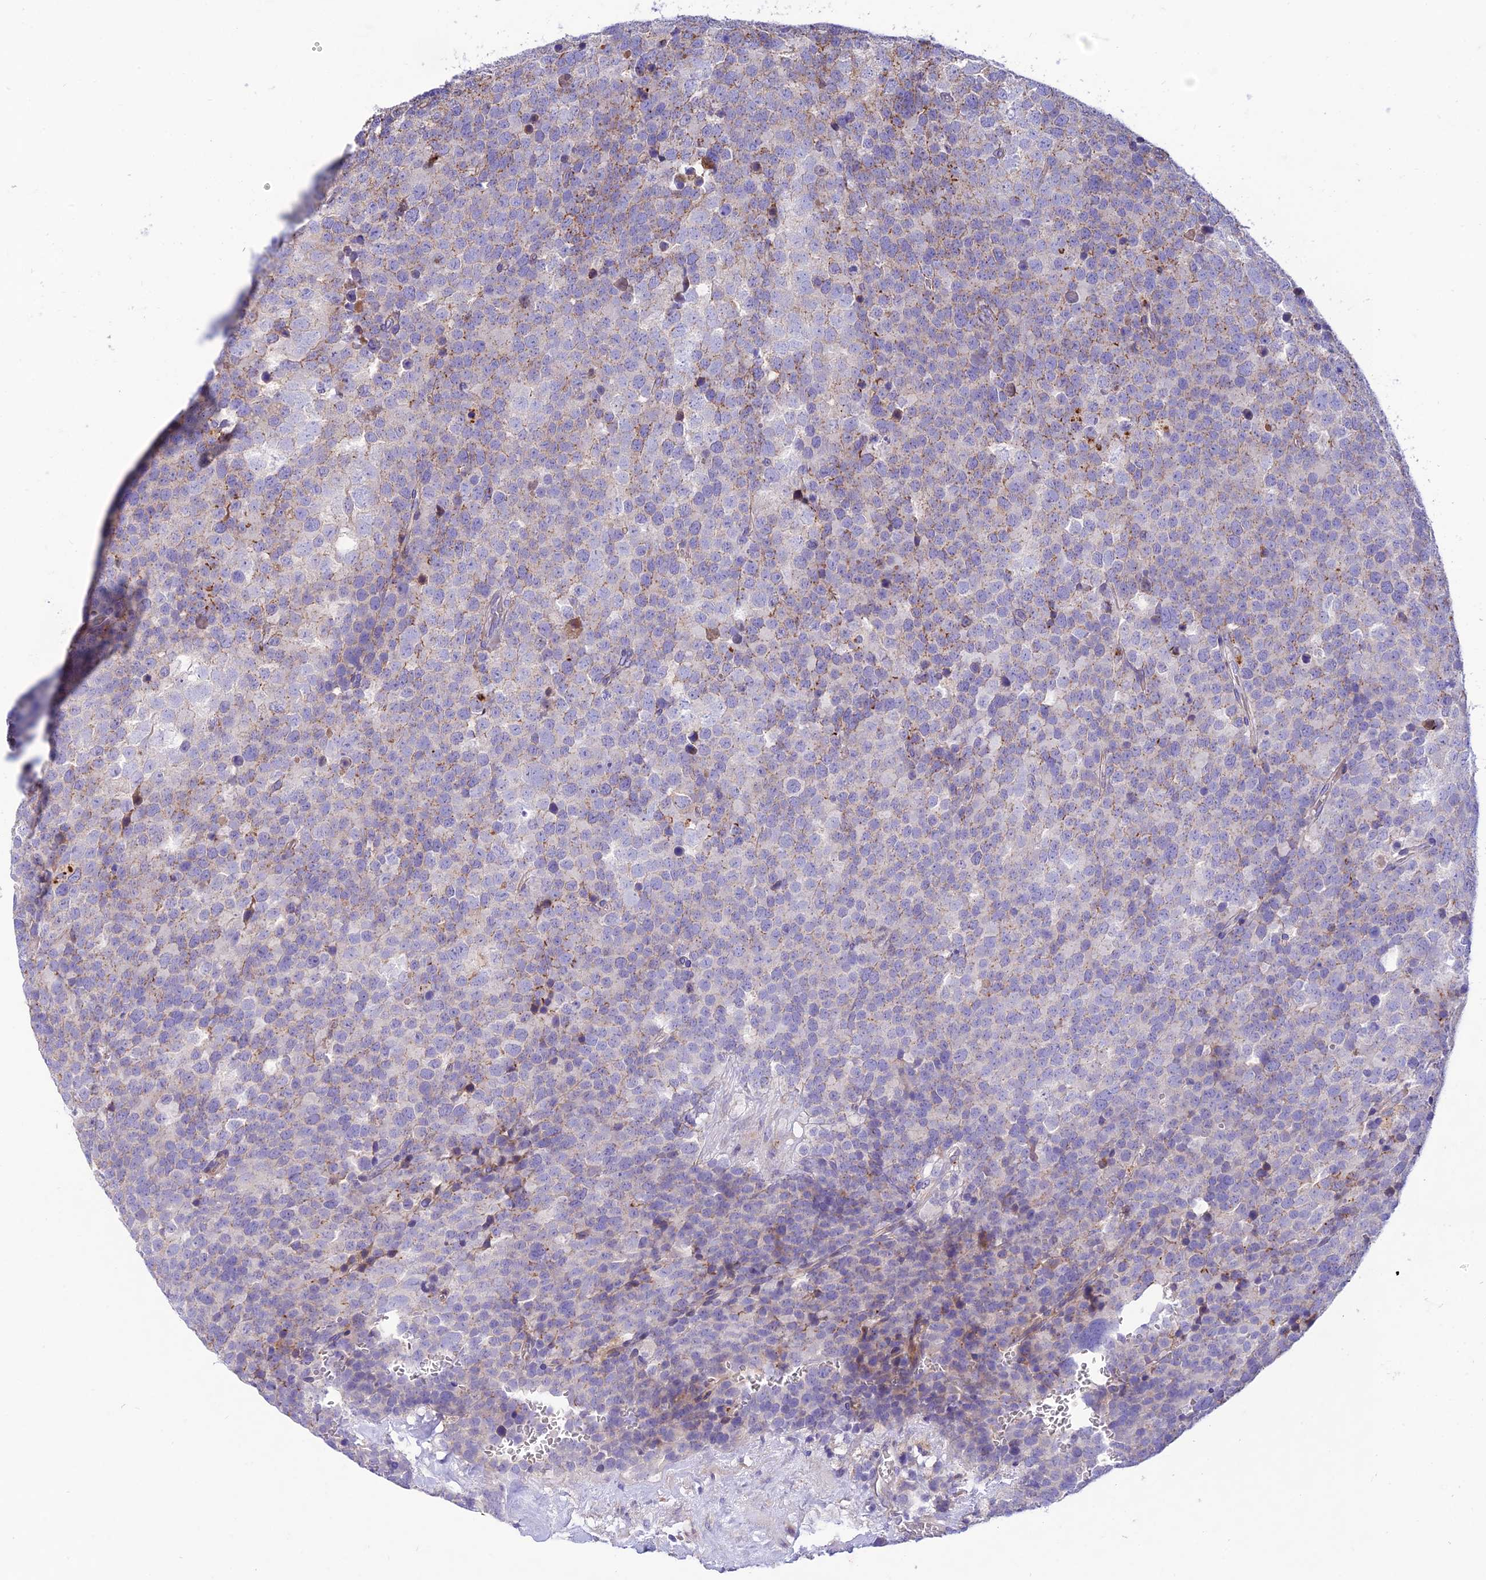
{"staining": {"intensity": "negative", "quantity": "none", "location": "none"}, "tissue": "testis cancer", "cell_type": "Tumor cells", "image_type": "cancer", "snomed": [{"axis": "morphology", "description": "Seminoma, NOS"}, {"axis": "topography", "description": "Testis"}], "caption": "Immunohistochemistry of seminoma (testis) reveals no staining in tumor cells.", "gene": "CCDC157", "patient": {"sex": "male", "age": 71}}